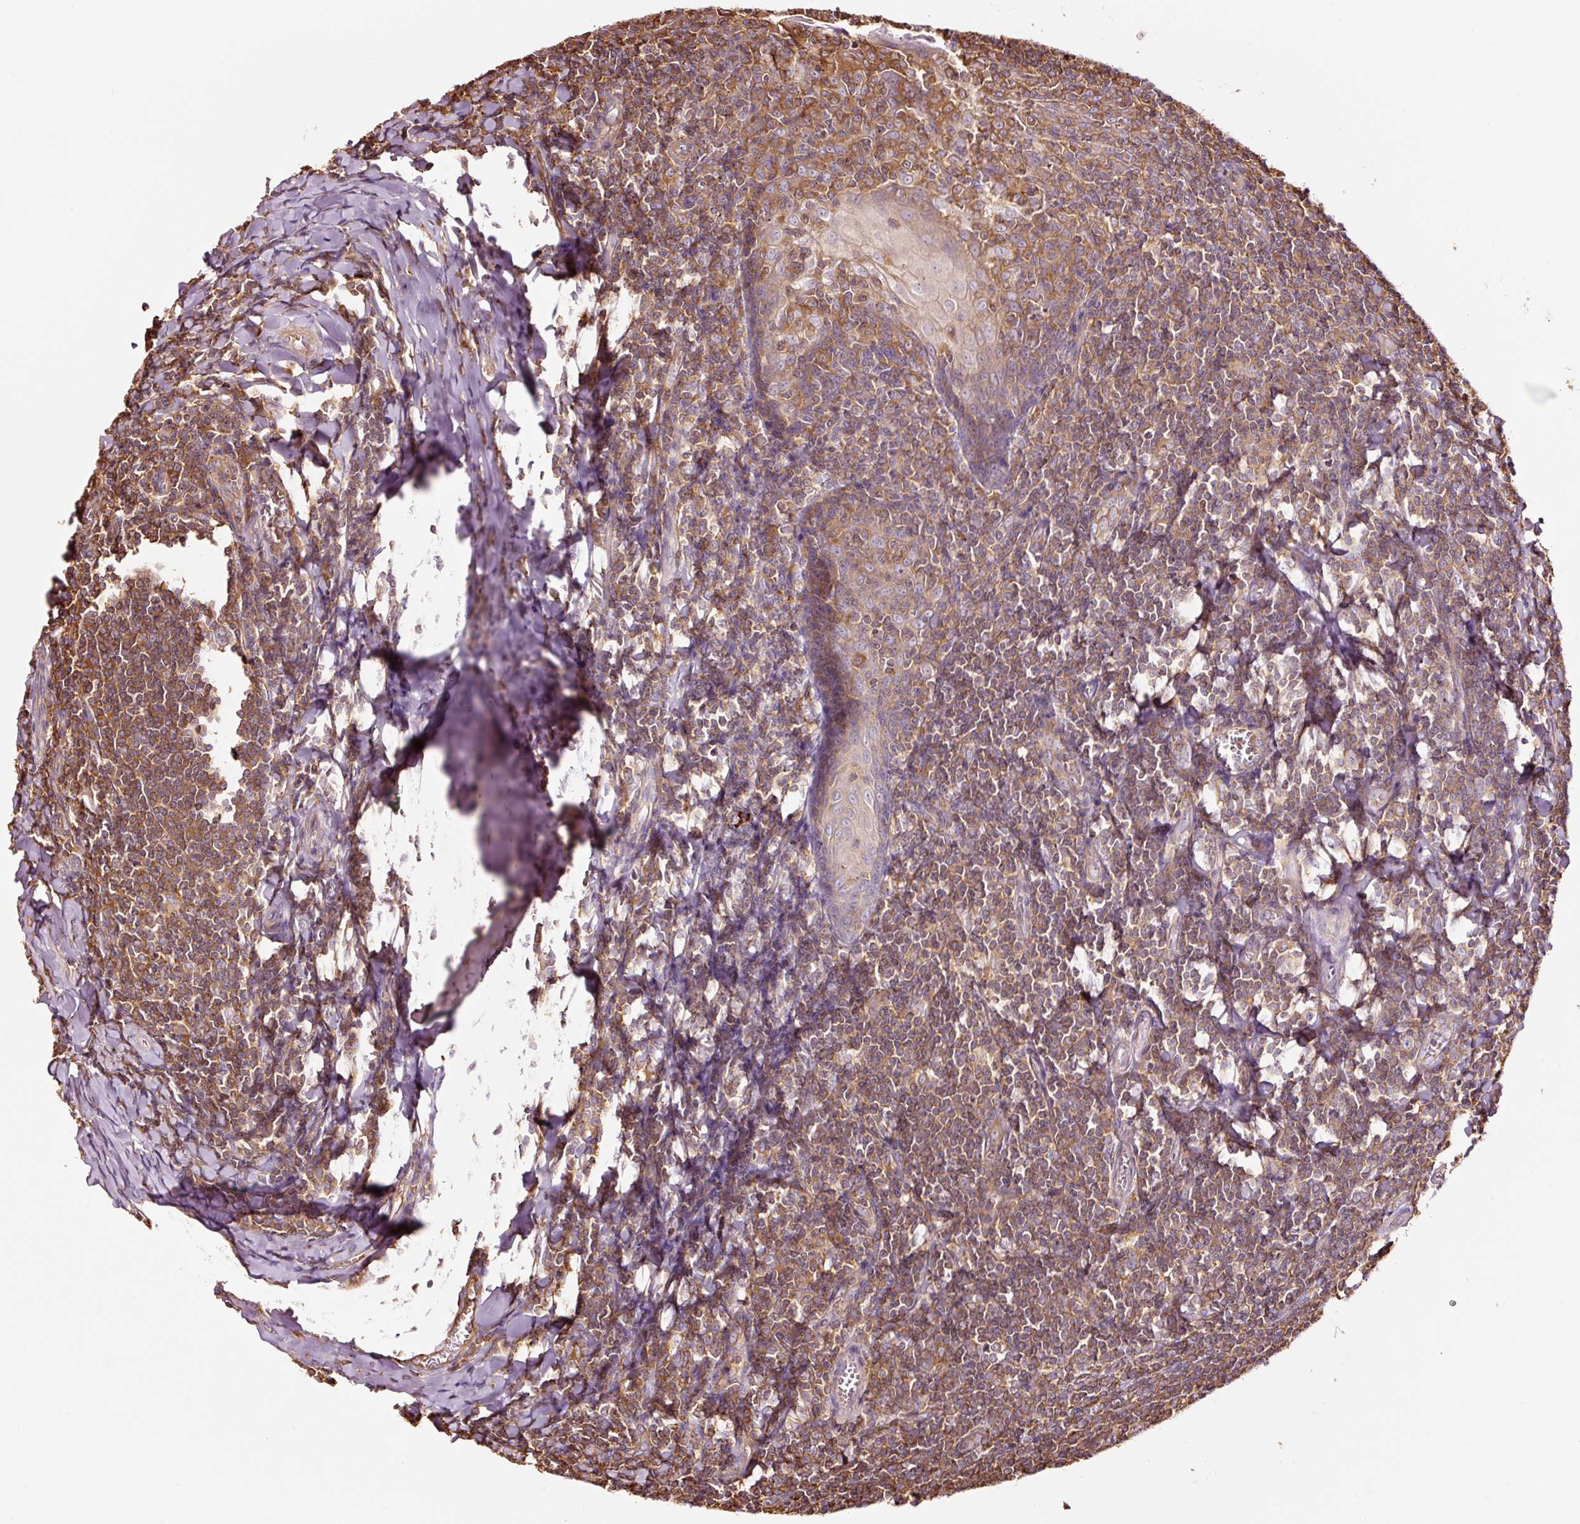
{"staining": {"intensity": "moderate", "quantity": "25%-75%", "location": "cytoplasmic/membranous"}, "tissue": "tonsil", "cell_type": "Germinal center cells", "image_type": "normal", "snomed": [{"axis": "morphology", "description": "Normal tissue, NOS"}, {"axis": "topography", "description": "Tonsil"}], "caption": "Brown immunohistochemical staining in normal human tonsil reveals moderate cytoplasmic/membranous positivity in about 25%-75% of germinal center cells. The staining is performed using DAB (3,3'-diaminobenzidine) brown chromogen to label protein expression. The nuclei are counter-stained blue using hematoxylin.", "gene": "METAP1", "patient": {"sex": "male", "age": 27}}